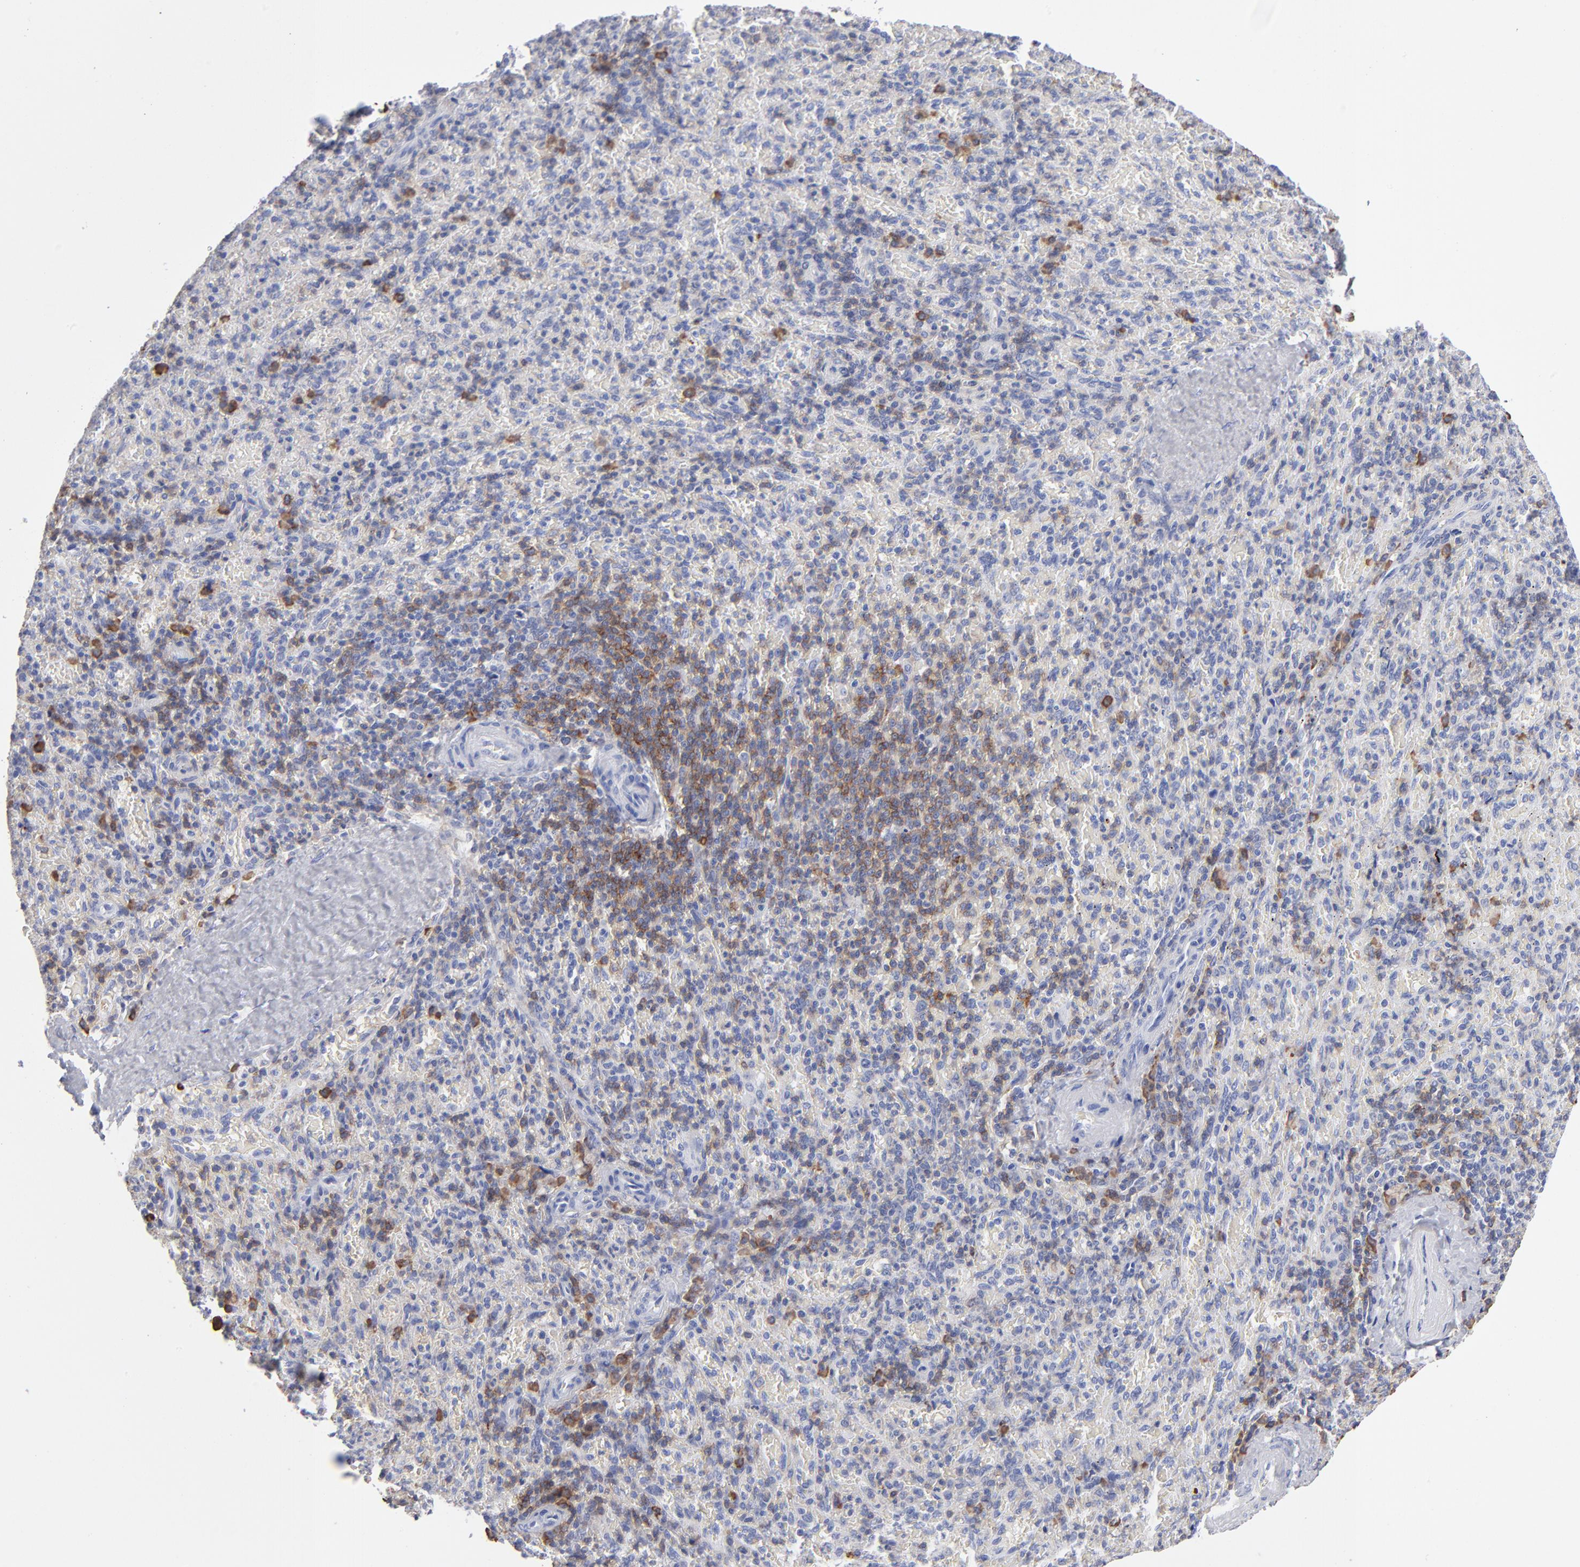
{"staining": {"intensity": "moderate", "quantity": "<25%", "location": "cytoplasmic/membranous"}, "tissue": "spleen", "cell_type": "Cells in red pulp", "image_type": "normal", "snomed": [{"axis": "morphology", "description": "Normal tissue, NOS"}, {"axis": "topography", "description": "Spleen"}], "caption": "This is a photomicrograph of IHC staining of unremarkable spleen, which shows moderate staining in the cytoplasmic/membranous of cells in red pulp.", "gene": "LAT2", "patient": {"sex": "female", "age": 43}}